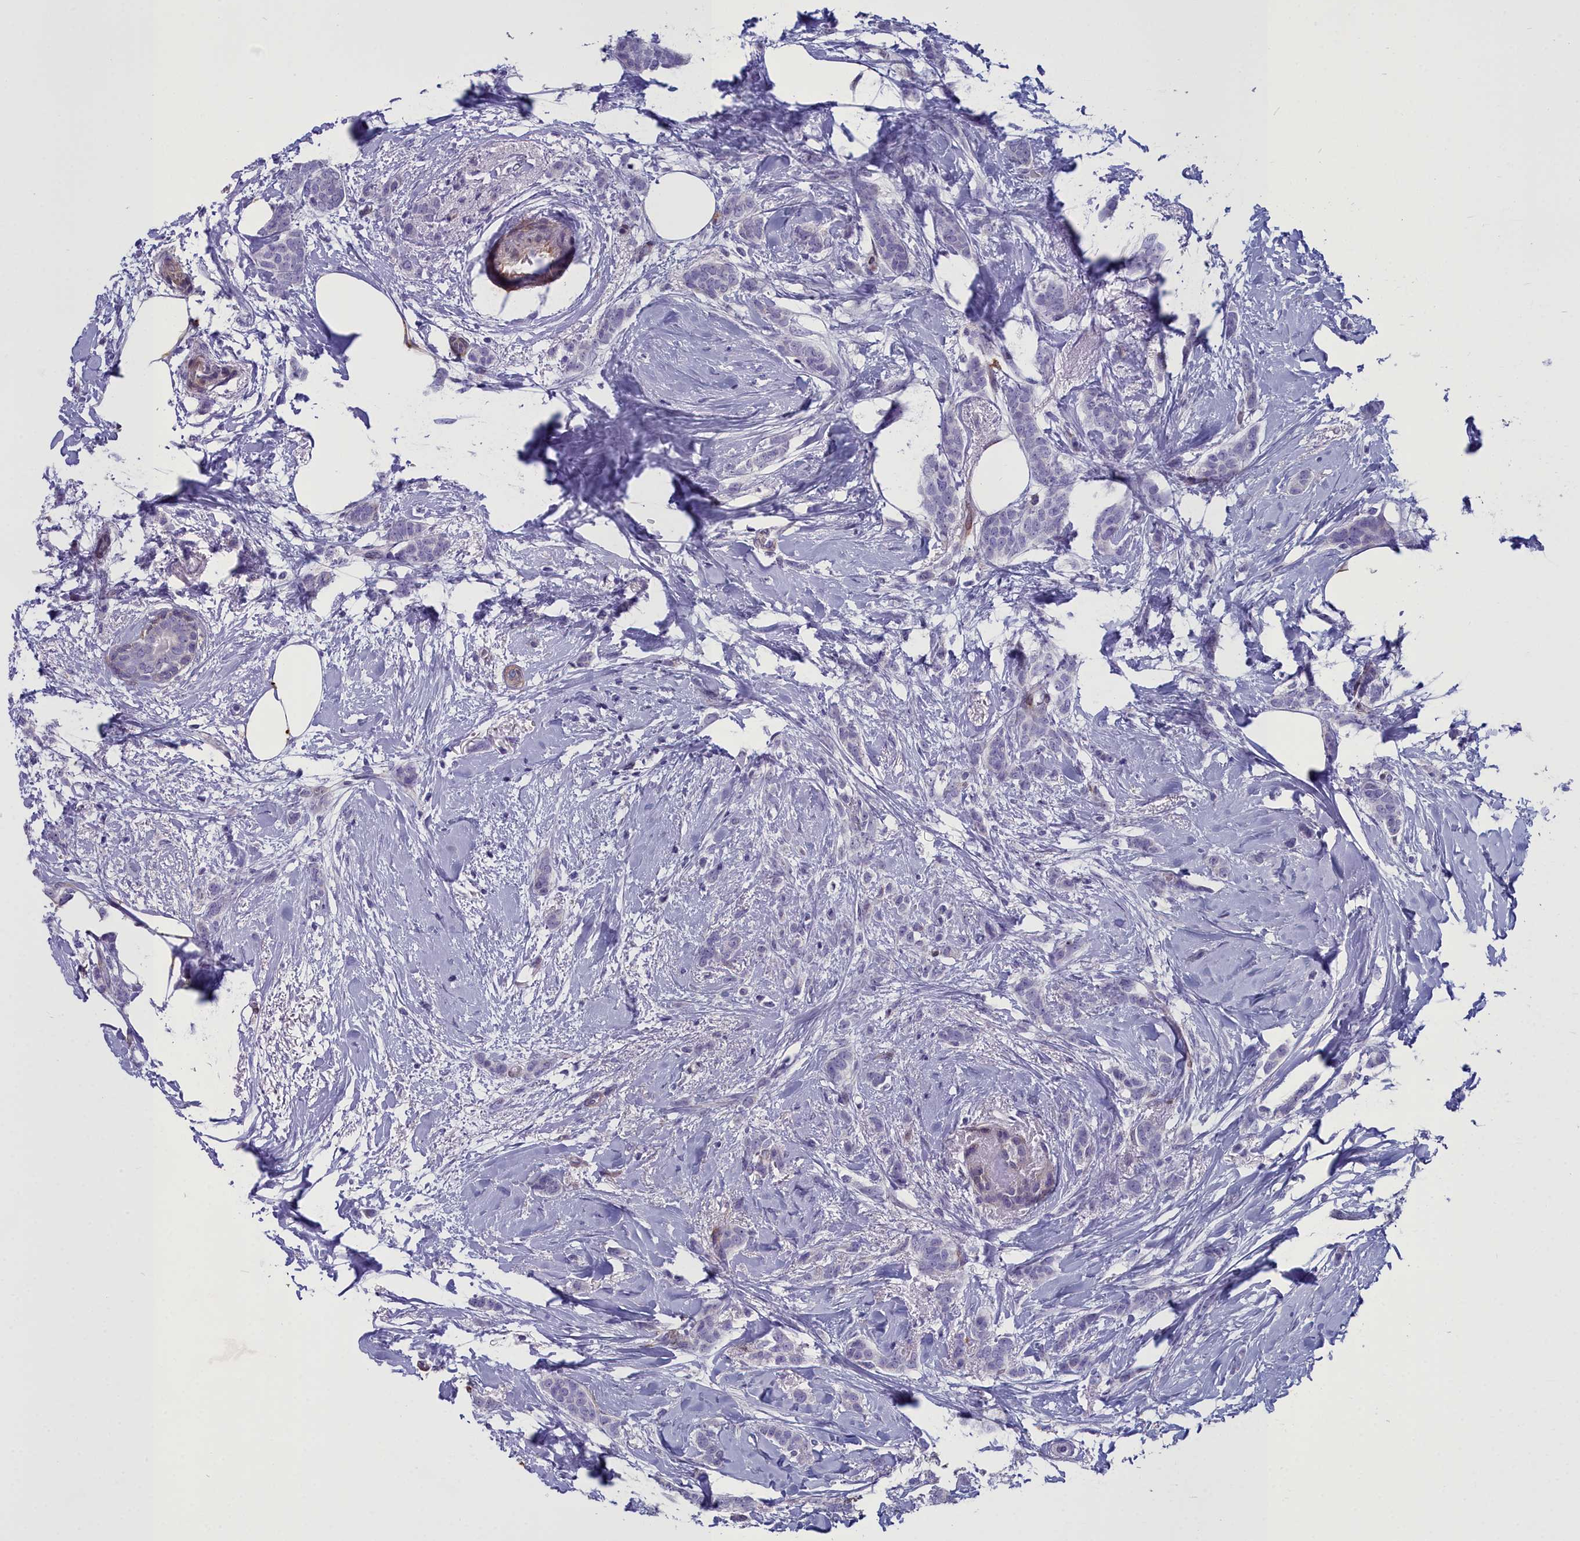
{"staining": {"intensity": "negative", "quantity": "none", "location": "none"}, "tissue": "breast cancer", "cell_type": "Tumor cells", "image_type": "cancer", "snomed": [{"axis": "morphology", "description": "Duct carcinoma"}, {"axis": "topography", "description": "Breast"}], "caption": "Breast cancer (infiltrating ductal carcinoma) was stained to show a protein in brown. There is no significant positivity in tumor cells.", "gene": "PPP1R14A", "patient": {"sex": "female", "age": 72}}